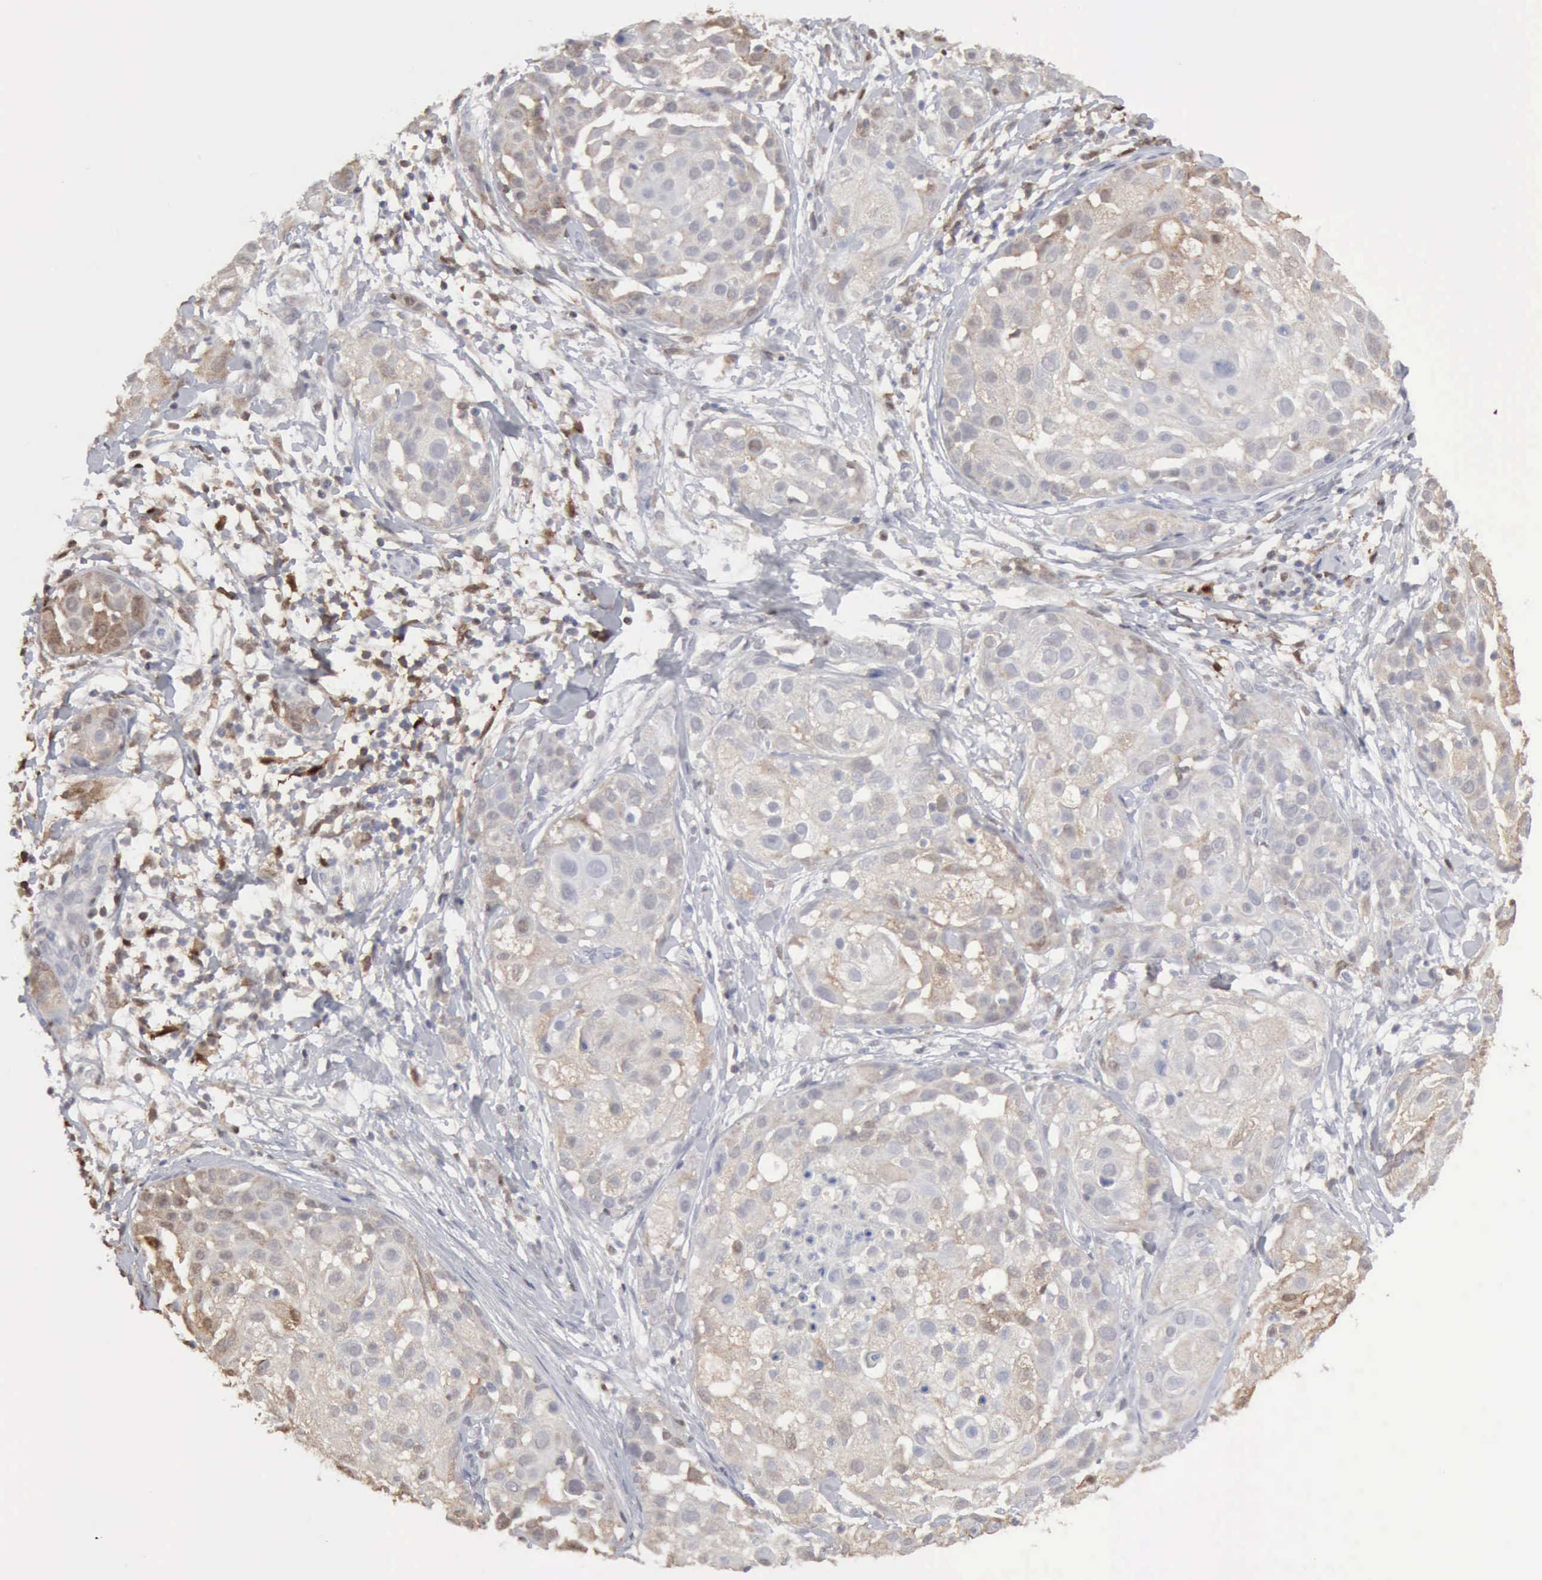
{"staining": {"intensity": "weak", "quantity": "<25%", "location": "cytoplasmic/membranous"}, "tissue": "skin cancer", "cell_type": "Tumor cells", "image_type": "cancer", "snomed": [{"axis": "morphology", "description": "Squamous cell carcinoma, NOS"}, {"axis": "topography", "description": "Skin"}], "caption": "The image demonstrates no staining of tumor cells in skin cancer.", "gene": "STAT1", "patient": {"sex": "female", "age": 57}}